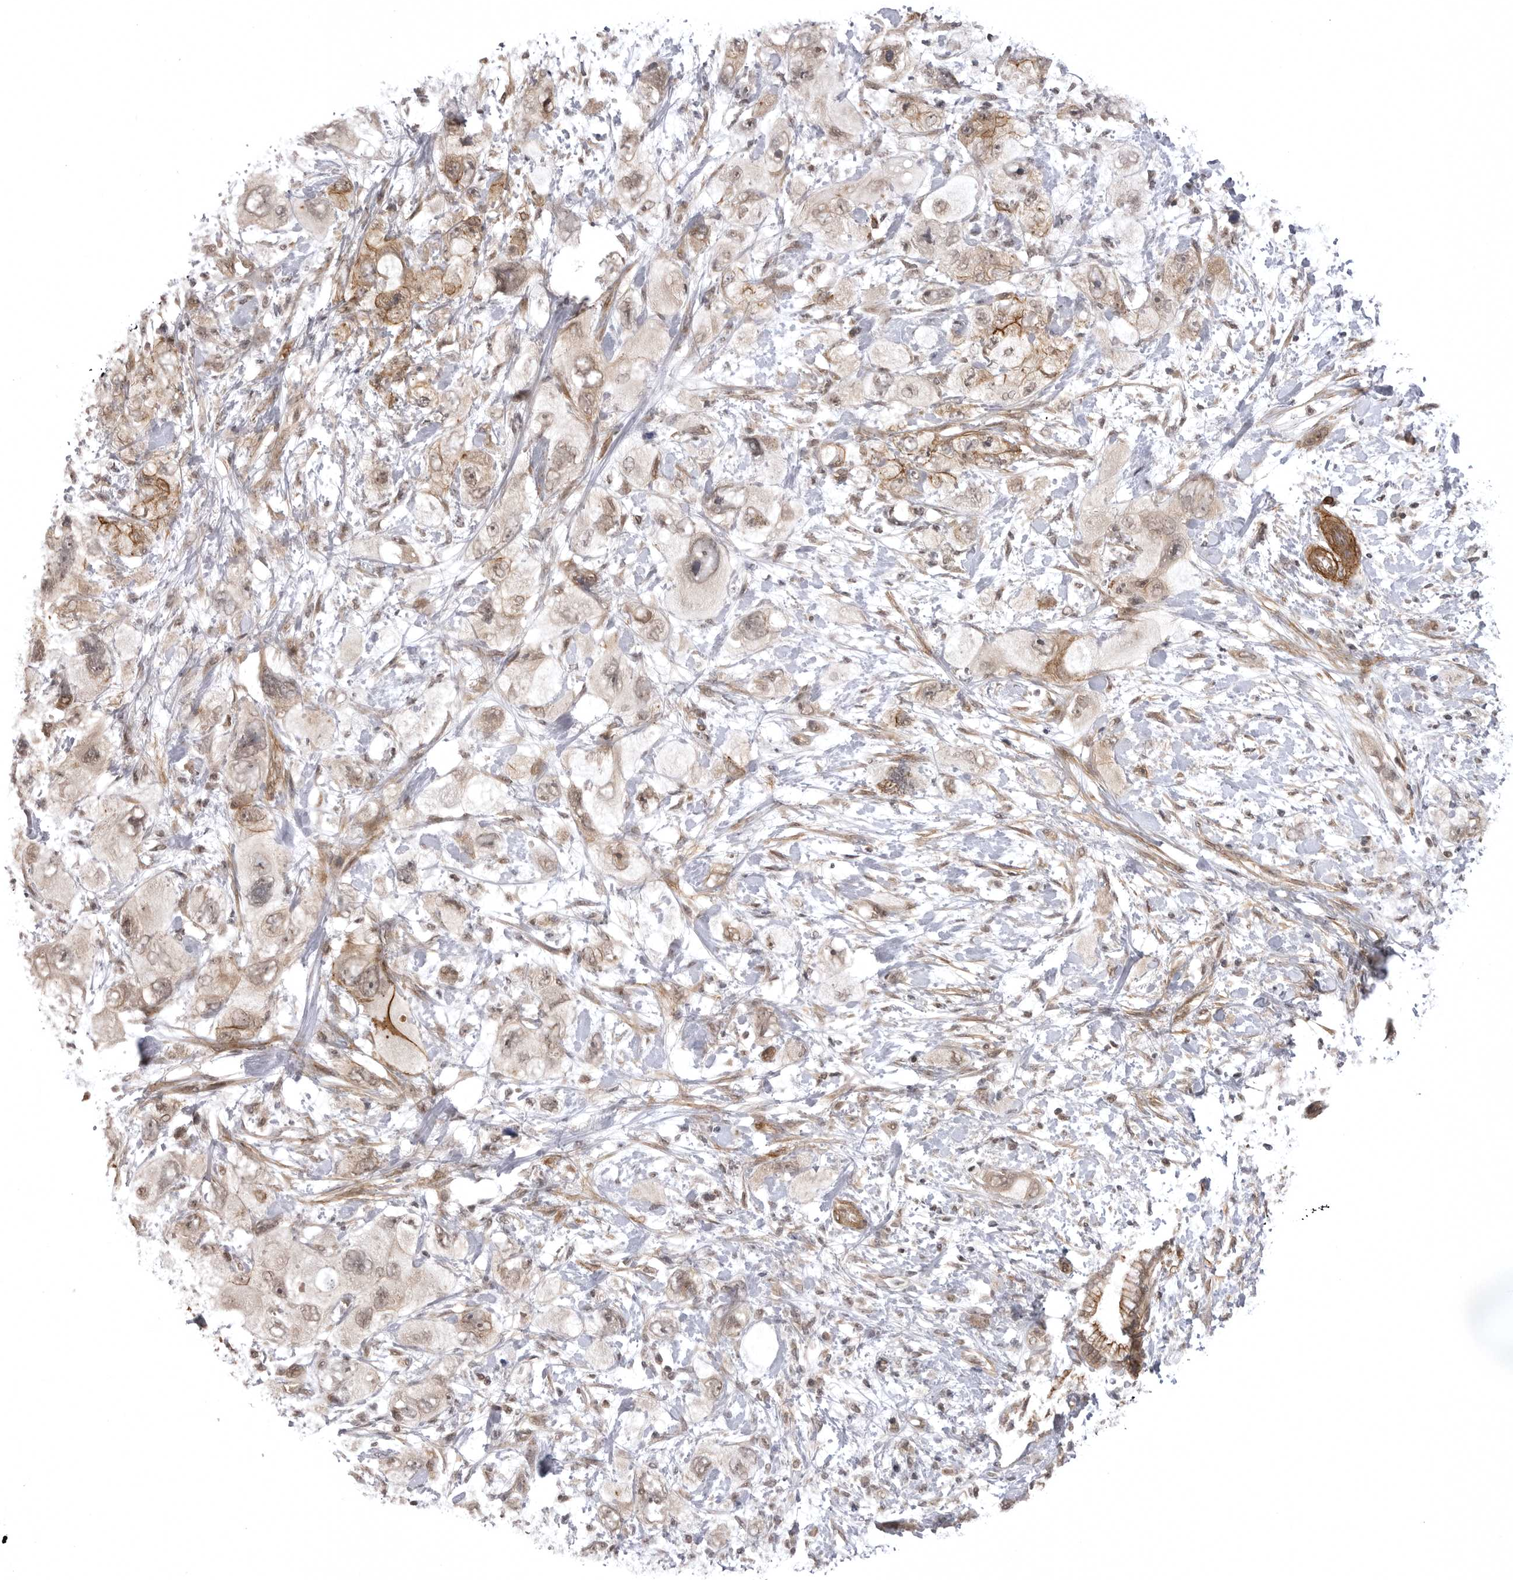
{"staining": {"intensity": "moderate", "quantity": "25%-75%", "location": "cytoplasmic/membranous"}, "tissue": "pancreatic cancer", "cell_type": "Tumor cells", "image_type": "cancer", "snomed": [{"axis": "morphology", "description": "Adenocarcinoma, NOS"}, {"axis": "topography", "description": "Pancreas"}], "caption": "About 25%-75% of tumor cells in human adenocarcinoma (pancreatic) show moderate cytoplasmic/membranous protein expression as visualized by brown immunohistochemical staining.", "gene": "SORBS1", "patient": {"sex": "female", "age": 73}}